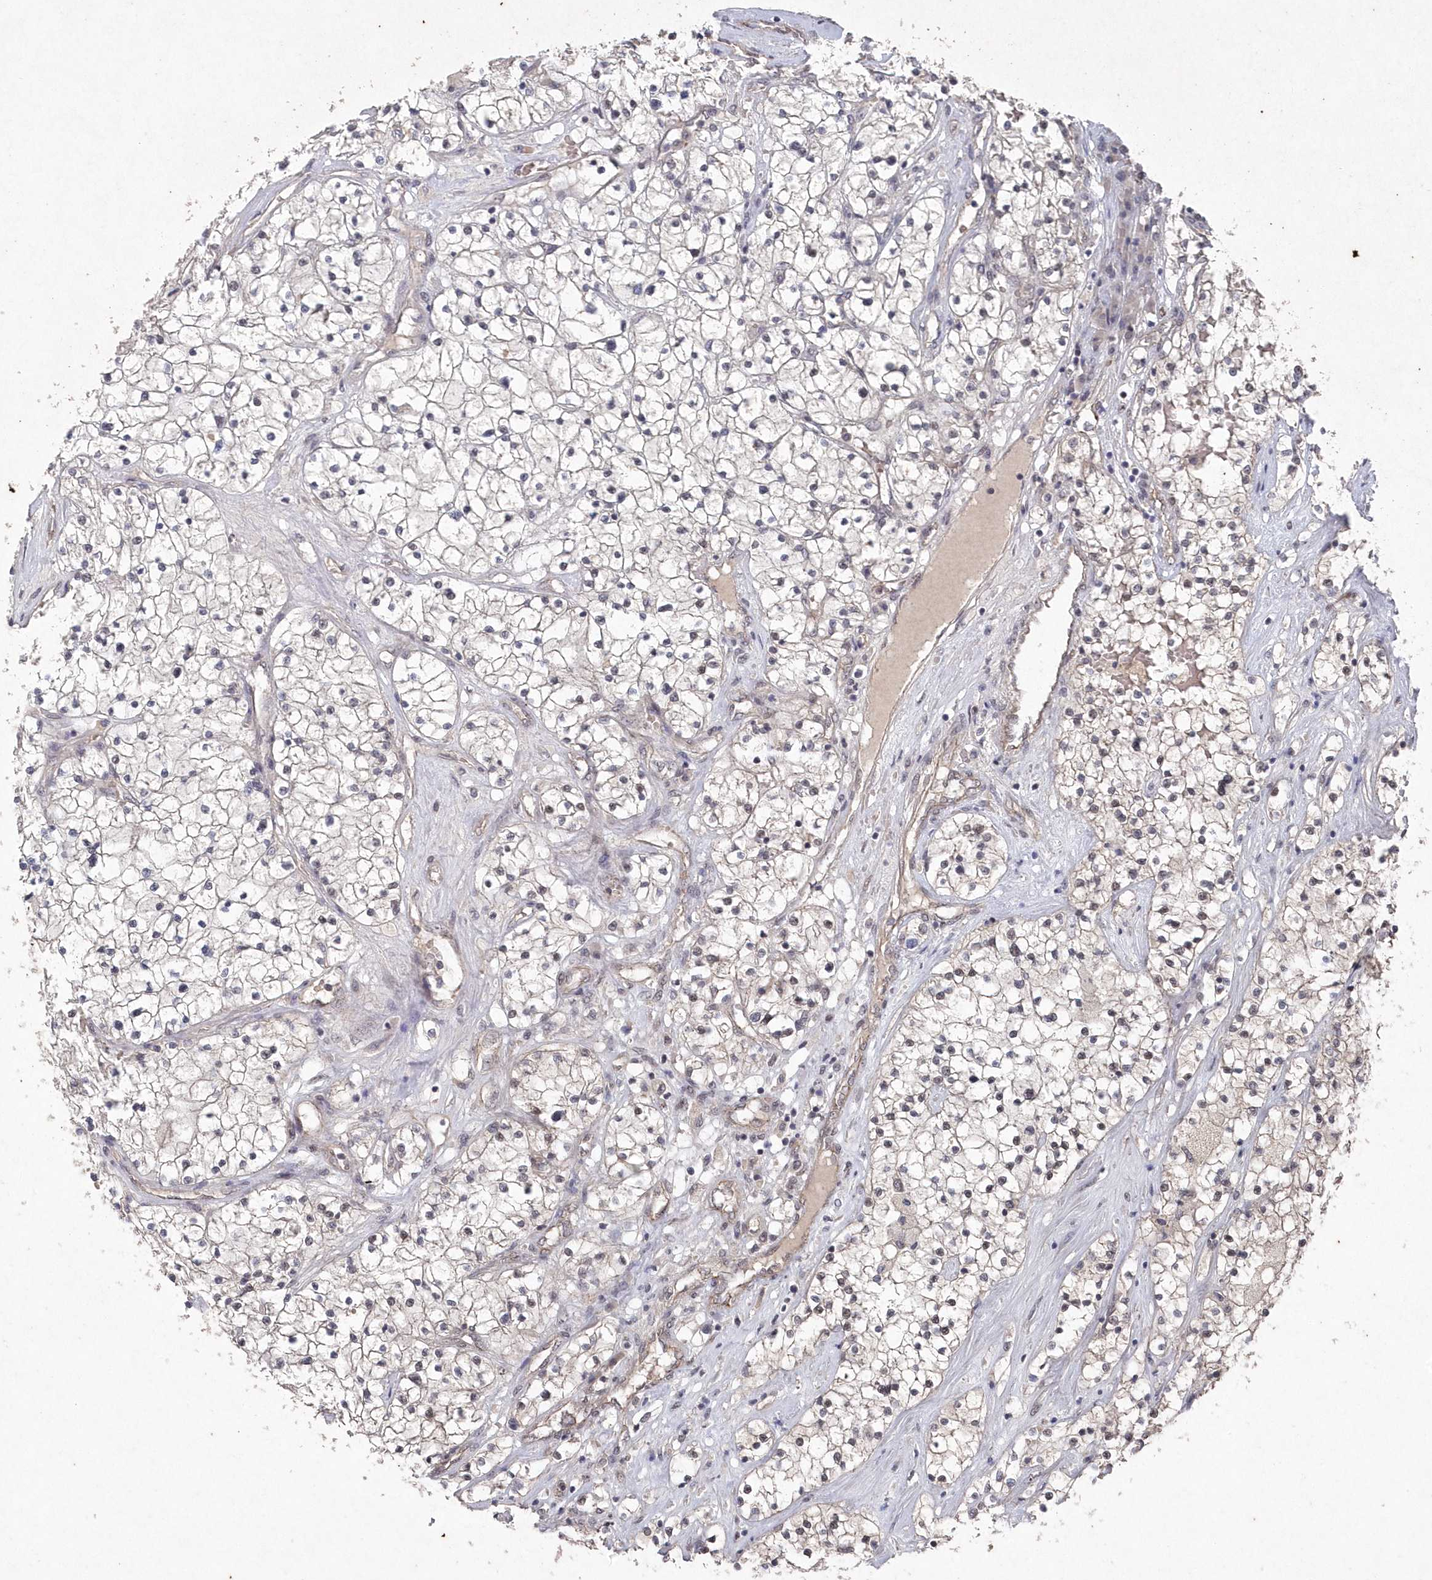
{"staining": {"intensity": "negative", "quantity": "none", "location": "none"}, "tissue": "renal cancer", "cell_type": "Tumor cells", "image_type": "cancer", "snomed": [{"axis": "morphology", "description": "Normal tissue, NOS"}, {"axis": "morphology", "description": "Adenocarcinoma, NOS"}, {"axis": "topography", "description": "Kidney"}], "caption": "This is an immunohistochemistry (IHC) image of human renal cancer (adenocarcinoma). There is no positivity in tumor cells.", "gene": "VSIG2", "patient": {"sex": "male", "age": 68}}